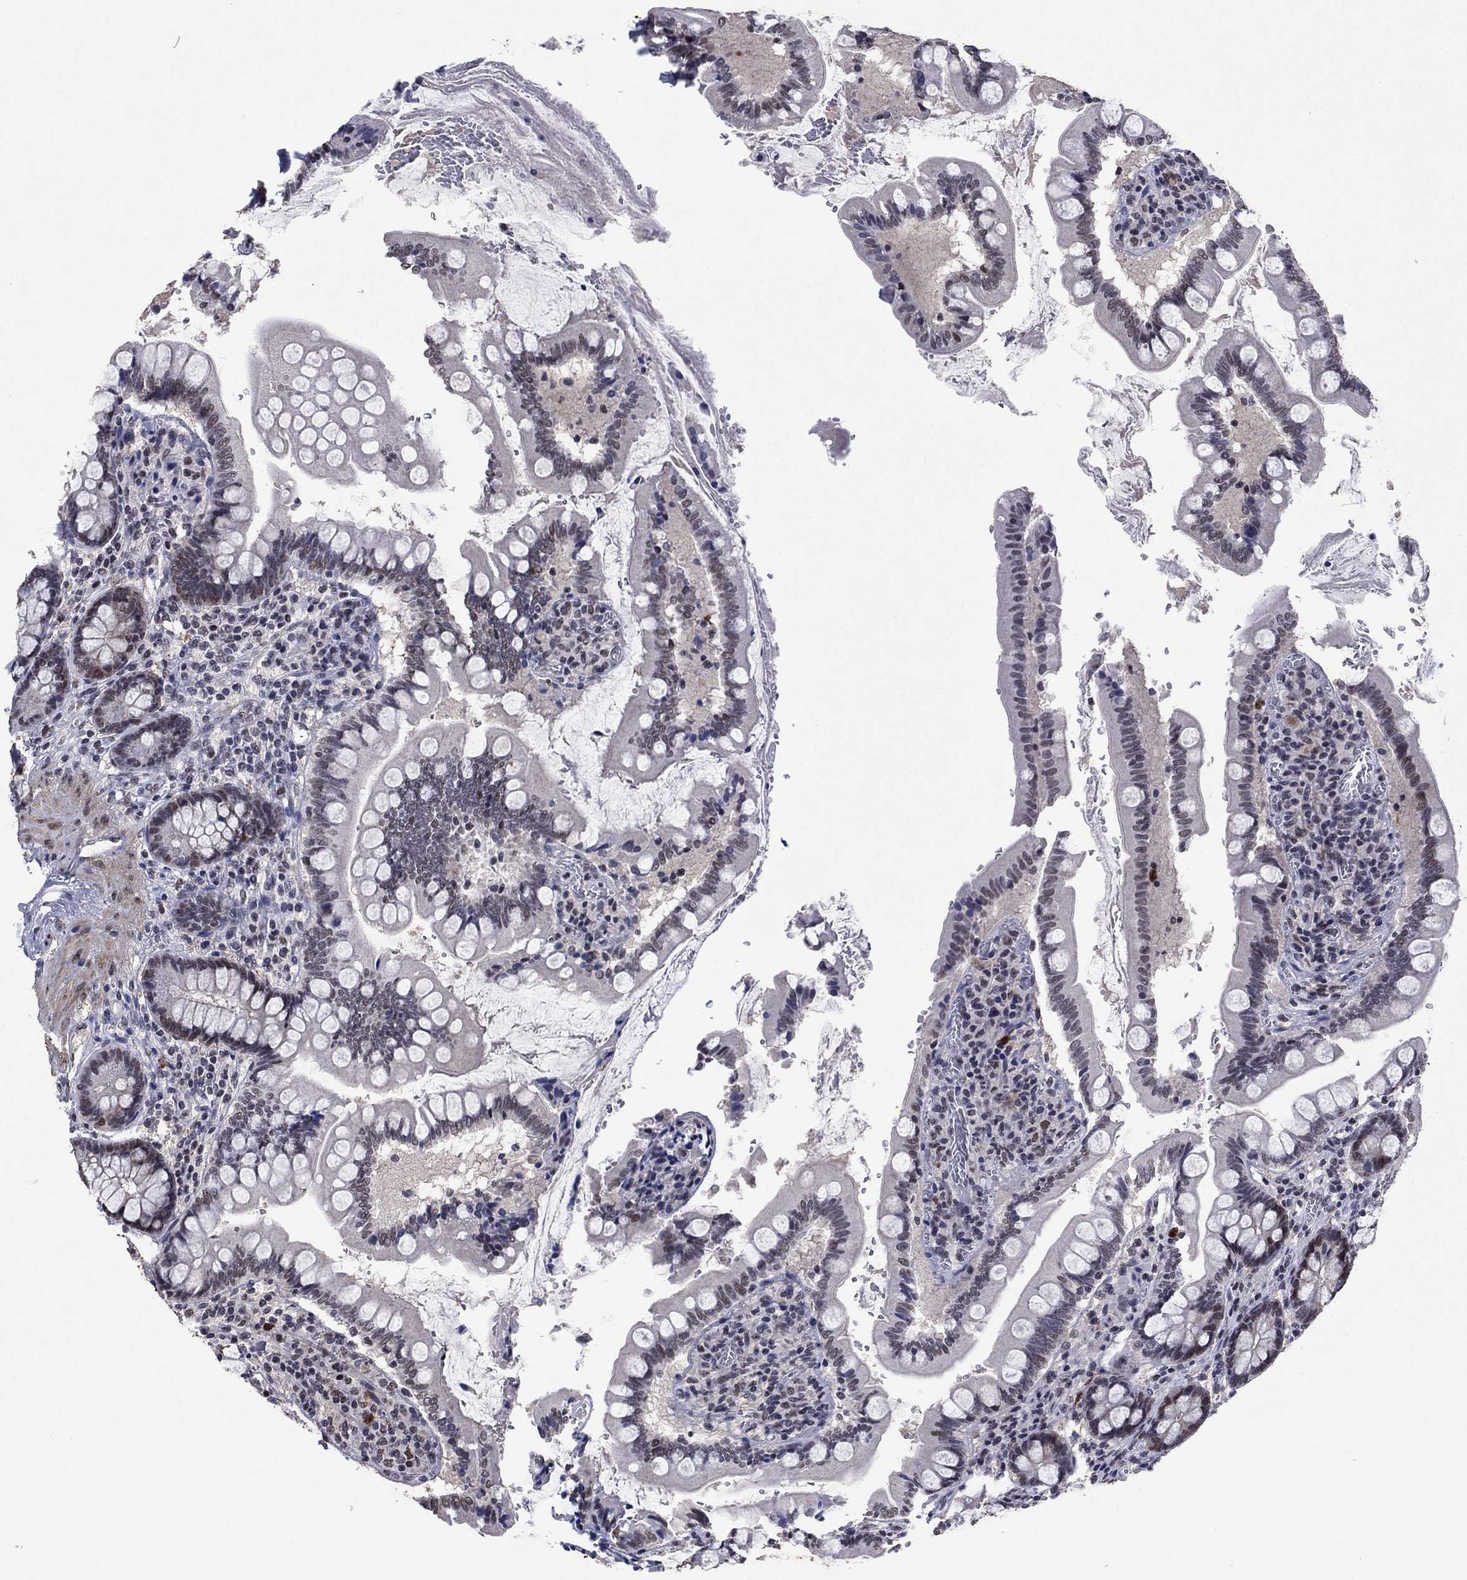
{"staining": {"intensity": "negative", "quantity": "none", "location": "none"}, "tissue": "small intestine", "cell_type": "Glandular cells", "image_type": "normal", "snomed": [{"axis": "morphology", "description": "Normal tissue, NOS"}, {"axis": "topography", "description": "Small intestine"}], "caption": "Immunohistochemical staining of normal small intestine exhibits no significant staining in glandular cells.", "gene": "TYMS", "patient": {"sex": "female", "age": 56}}